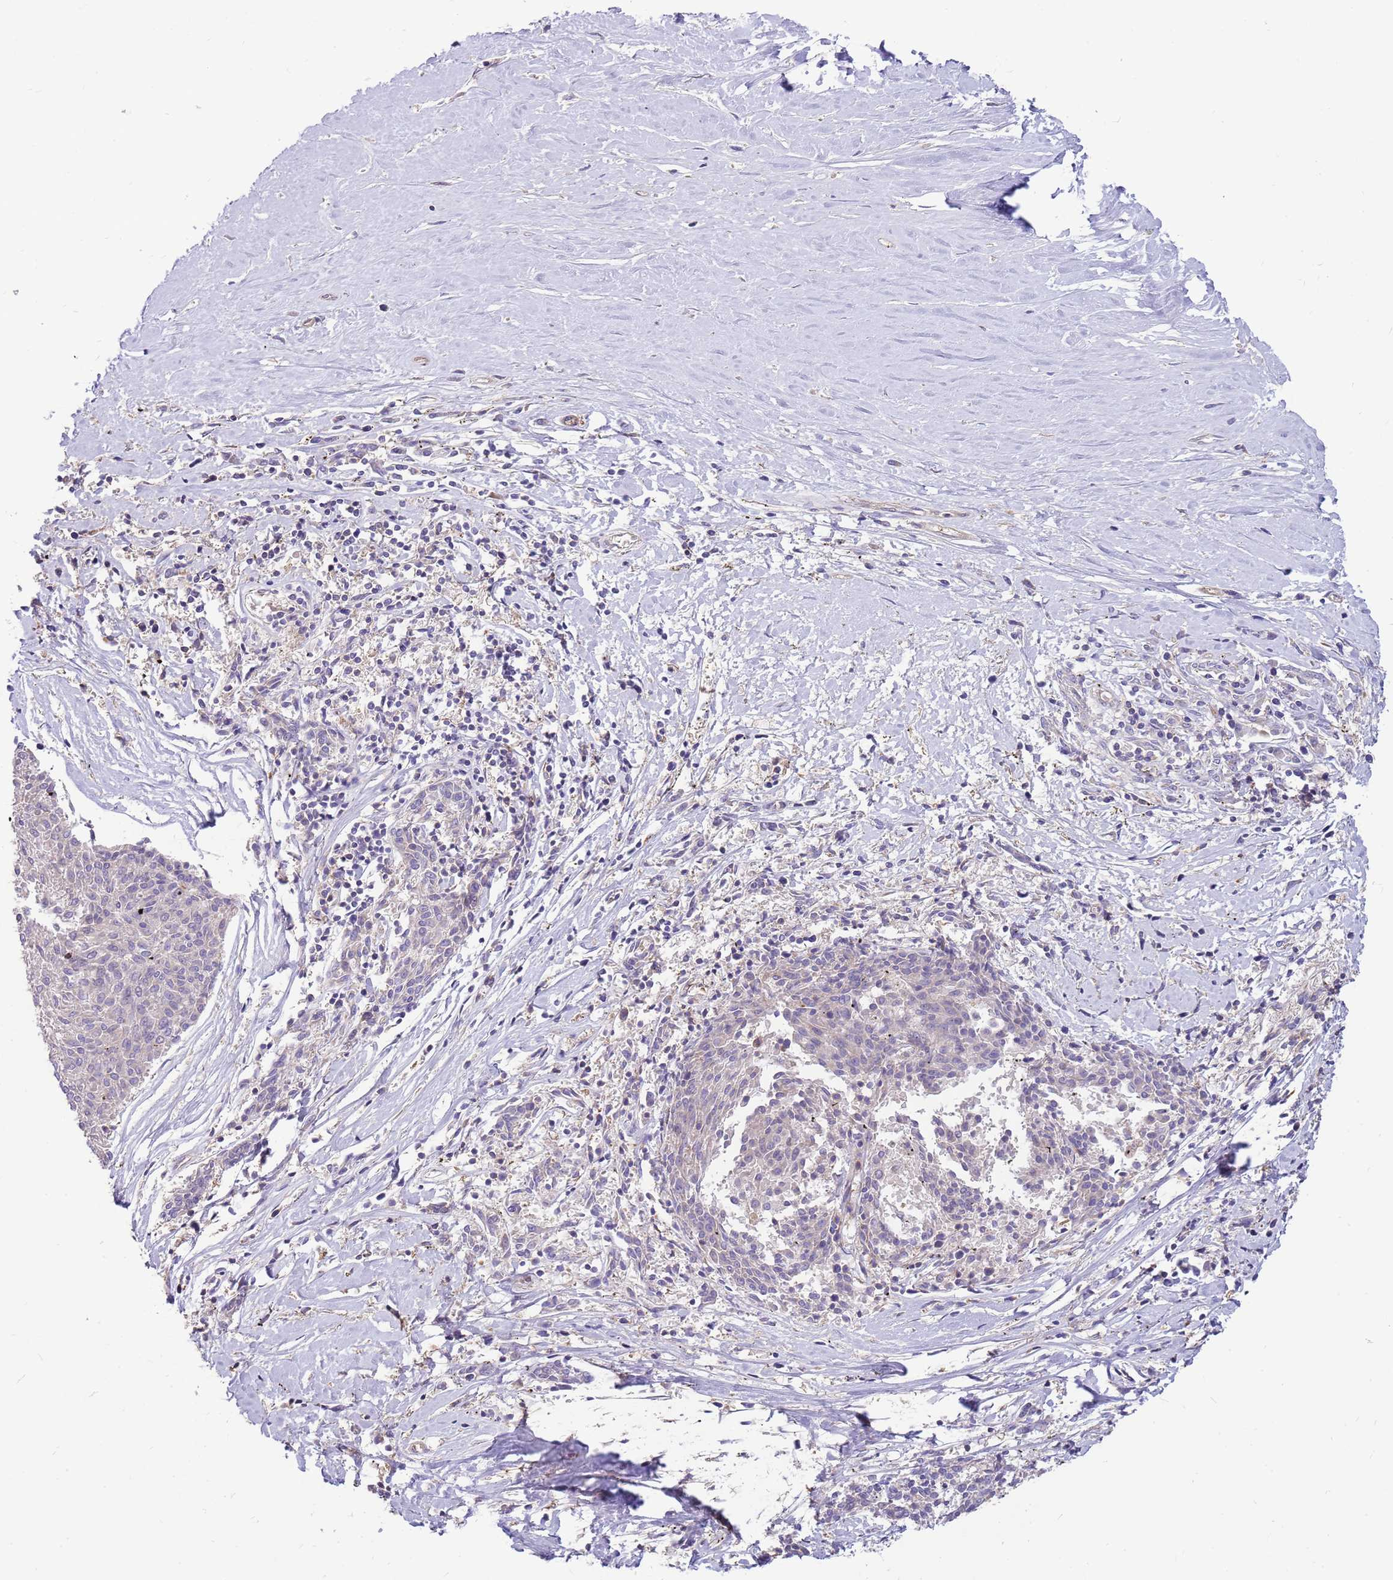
{"staining": {"intensity": "negative", "quantity": "none", "location": "none"}, "tissue": "melanoma", "cell_type": "Tumor cells", "image_type": "cancer", "snomed": [{"axis": "morphology", "description": "Malignant melanoma, NOS"}, {"axis": "topography", "description": "Skin"}], "caption": "Histopathology image shows no protein expression in tumor cells of melanoma tissue.", "gene": "MVD", "patient": {"sex": "female", "age": 72}}